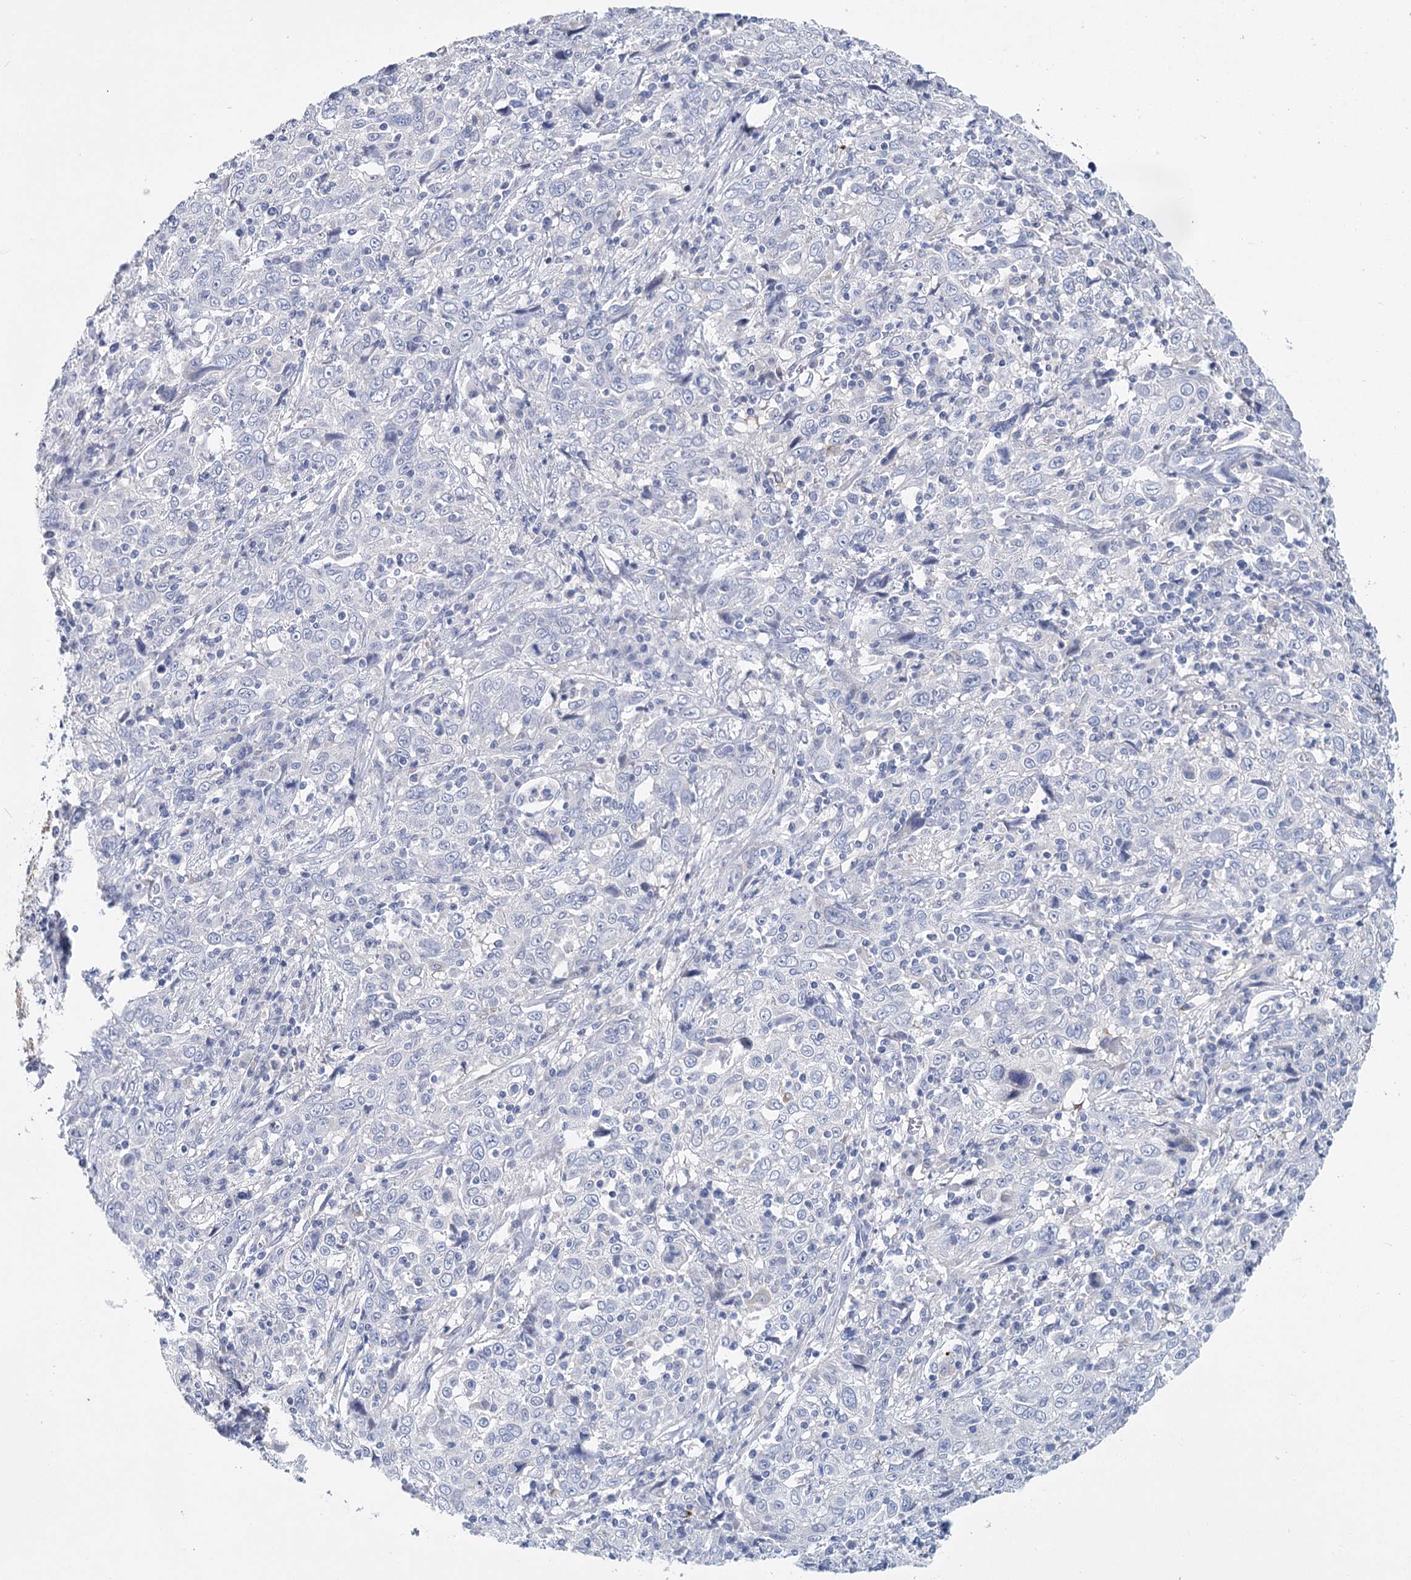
{"staining": {"intensity": "negative", "quantity": "none", "location": "none"}, "tissue": "cervical cancer", "cell_type": "Tumor cells", "image_type": "cancer", "snomed": [{"axis": "morphology", "description": "Squamous cell carcinoma, NOS"}, {"axis": "topography", "description": "Cervix"}], "caption": "Immunohistochemical staining of human cervical cancer (squamous cell carcinoma) demonstrates no significant positivity in tumor cells.", "gene": "METTL7B", "patient": {"sex": "female", "age": 46}}